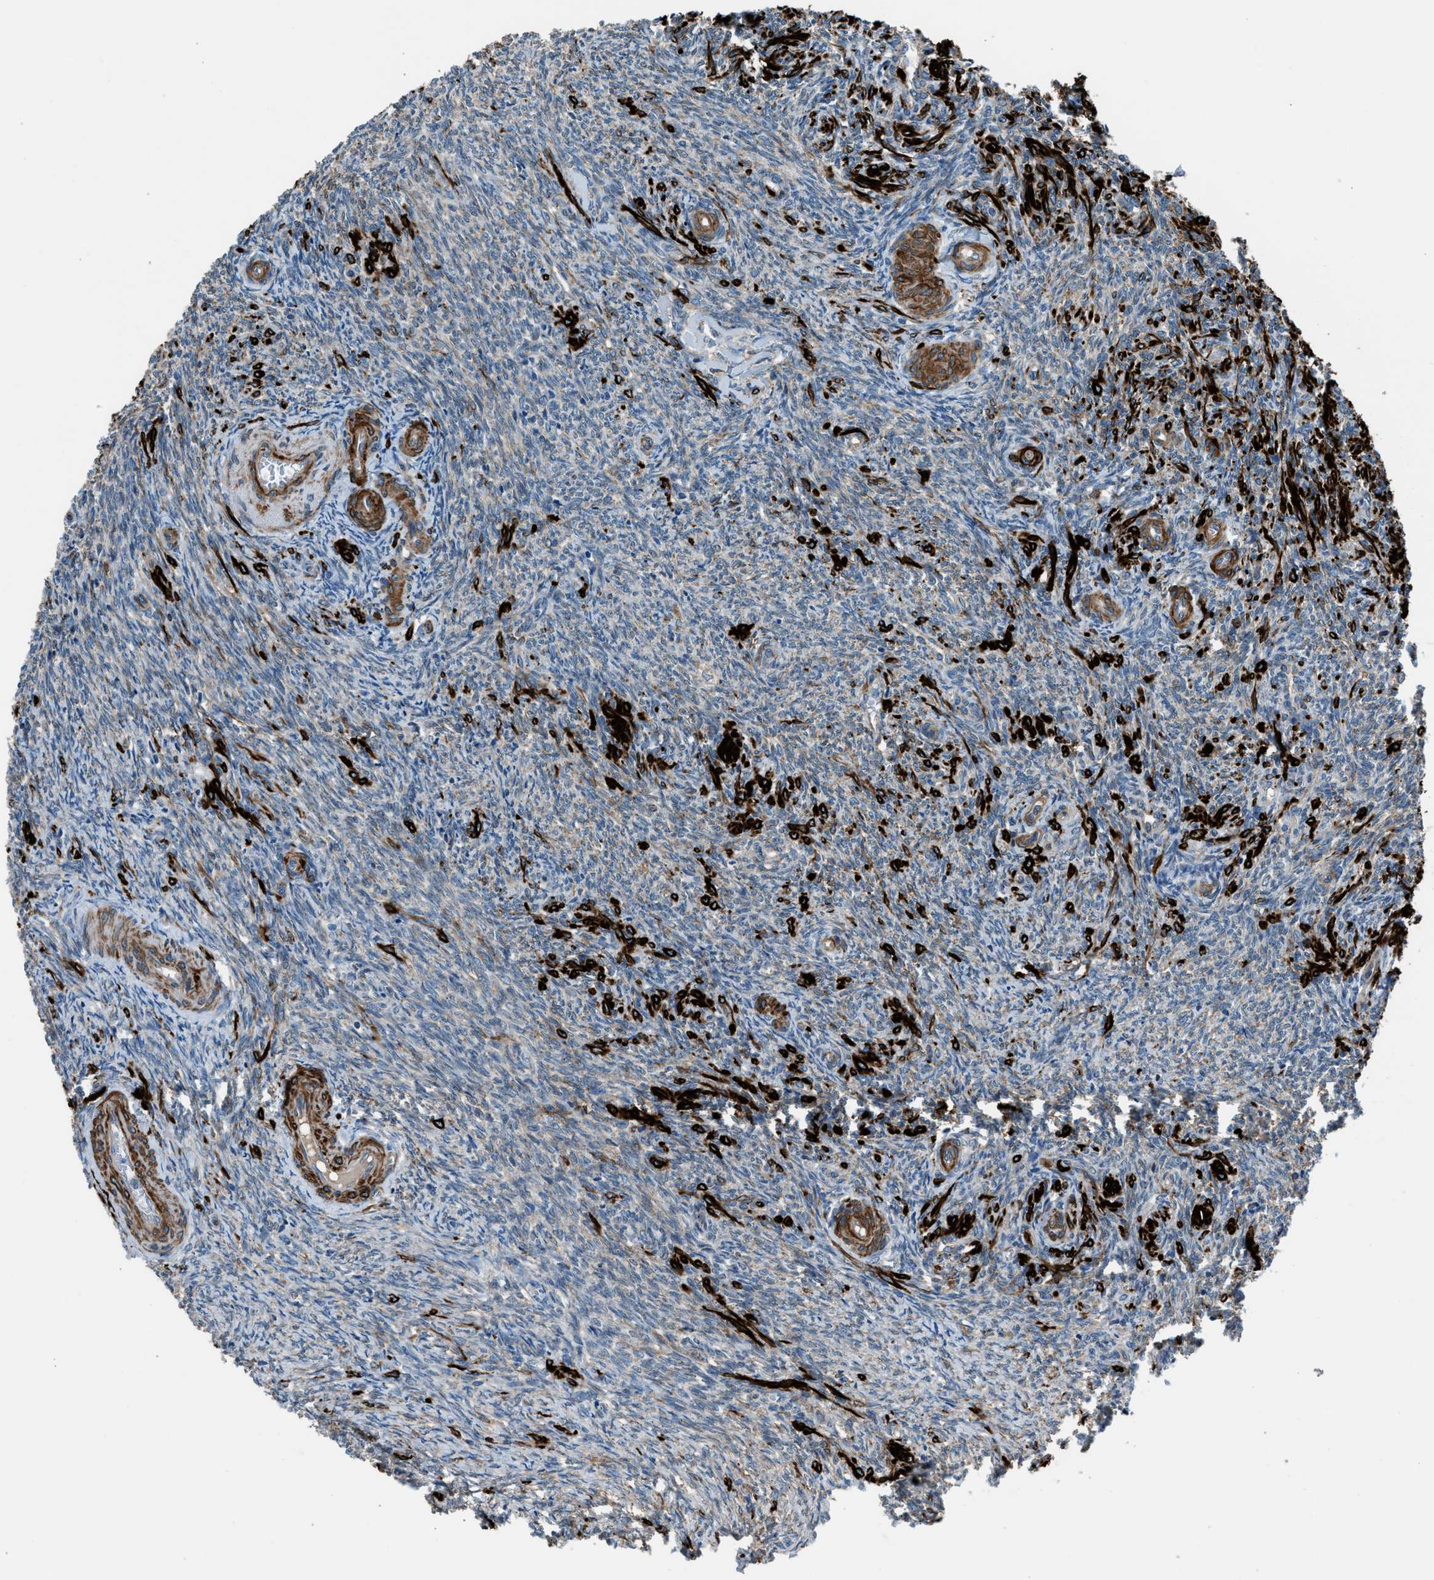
{"staining": {"intensity": "negative", "quantity": "none", "location": "none"}, "tissue": "ovary", "cell_type": "Follicle cells", "image_type": "normal", "snomed": [{"axis": "morphology", "description": "Normal tissue, NOS"}, {"axis": "topography", "description": "Ovary"}], "caption": "DAB immunohistochemical staining of normal human ovary shows no significant expression in follicle cells.", "gene": "LMBR1", "patient": {"sex": "female", "age": 41}}